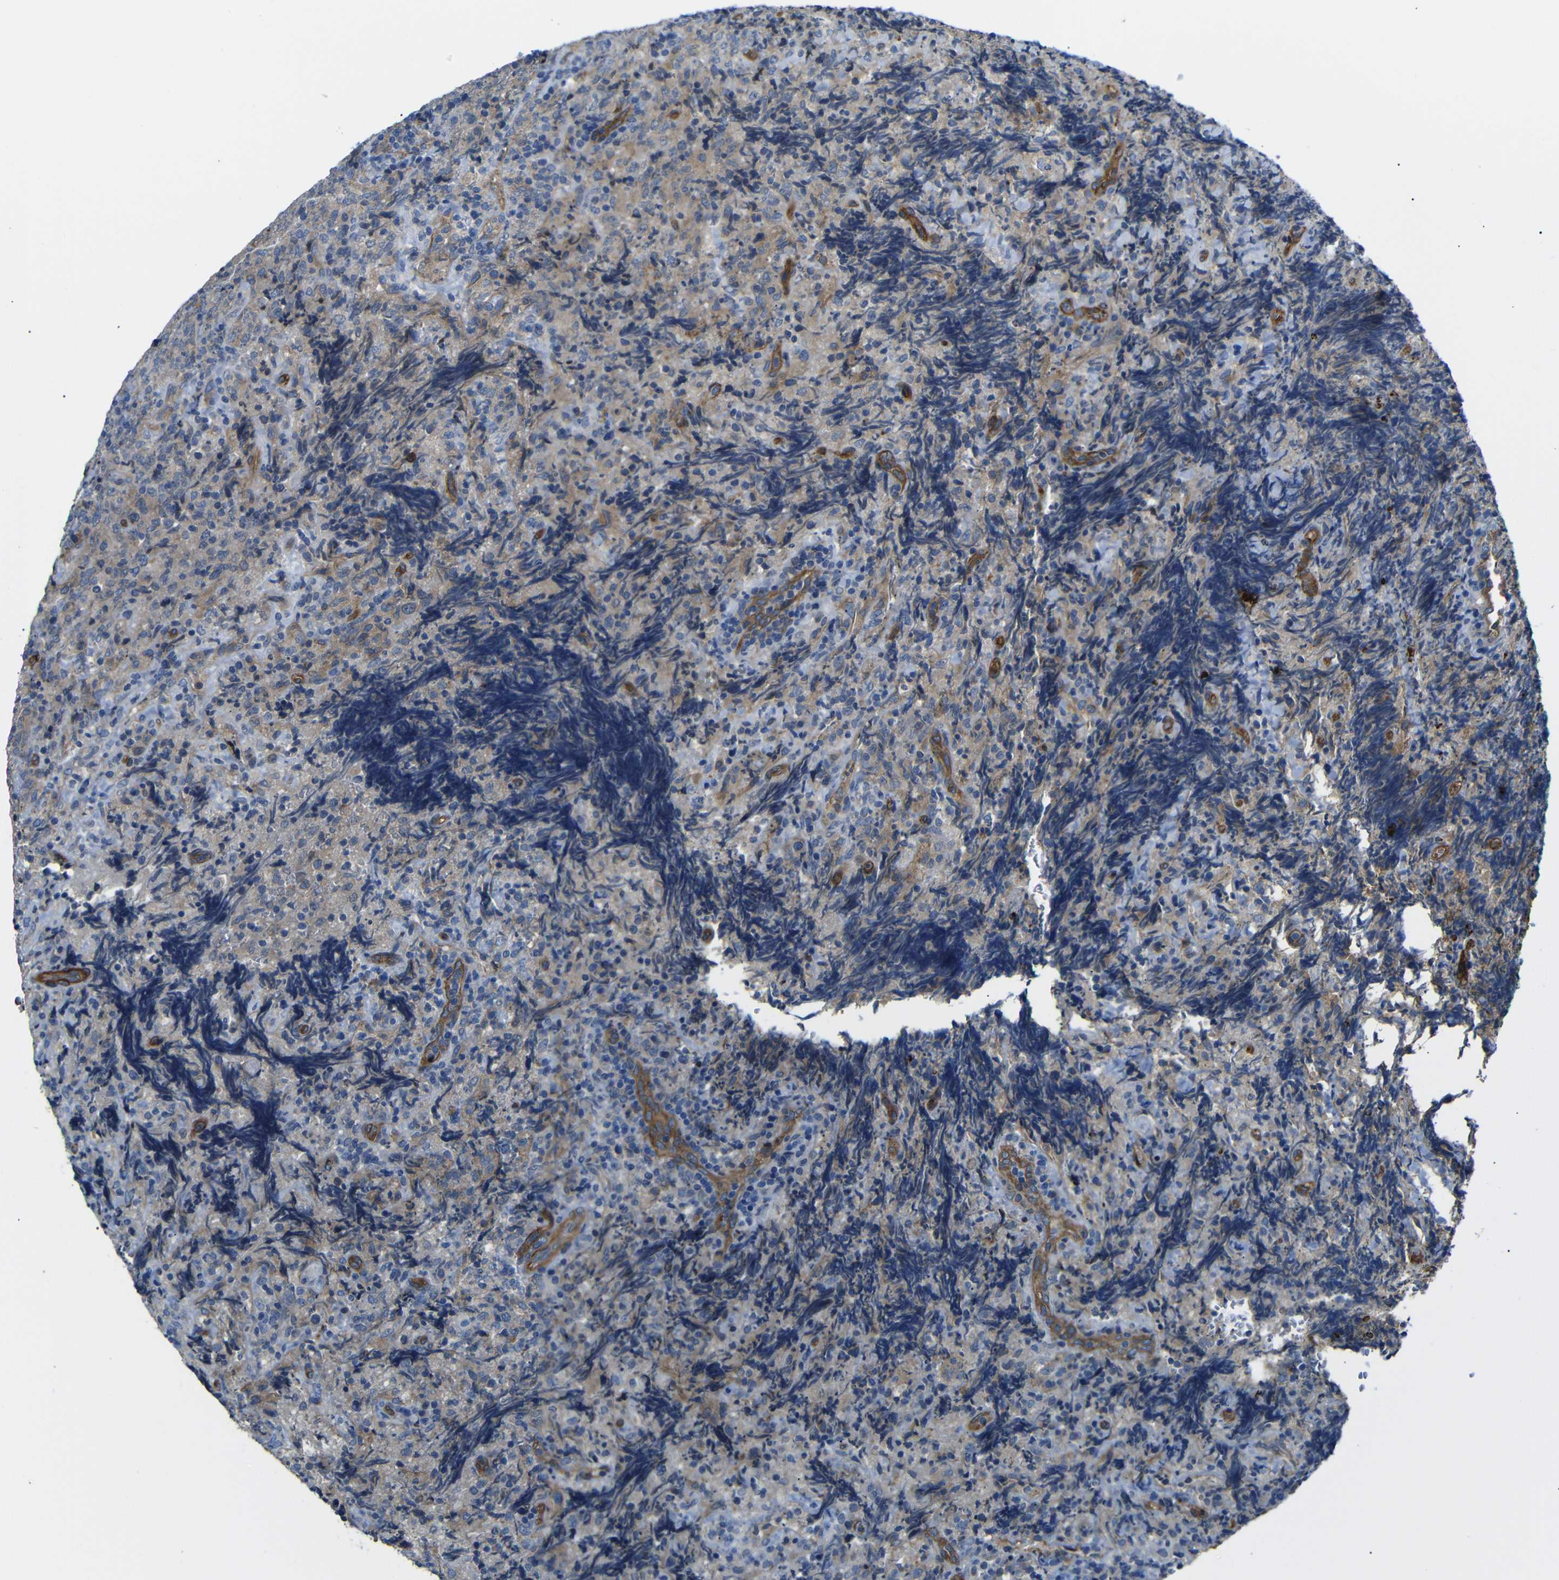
{"staining": {"intensity": "weak", "quantity": "25%-75%", "location": "cytoplasmic/membranous"}, "tissue": "lymphoma", "cell_type": "Tumor cells", "image_type": "cancer", "snomed": [{"axis": "morphology", "description": "Malignant lymphoma, non-Hodgkin's type, High grade"}, {"axis": "topography", "description": "Tonsil"}], "caption": "Approximately 25%-75% of tumor cells in lymphoma show weak cytoplasmic/membranous protein expression as visualized by brown immunohistochemical staining.", "gene": "MYO1B", "patient": {"sex": "female", "age": 36}}